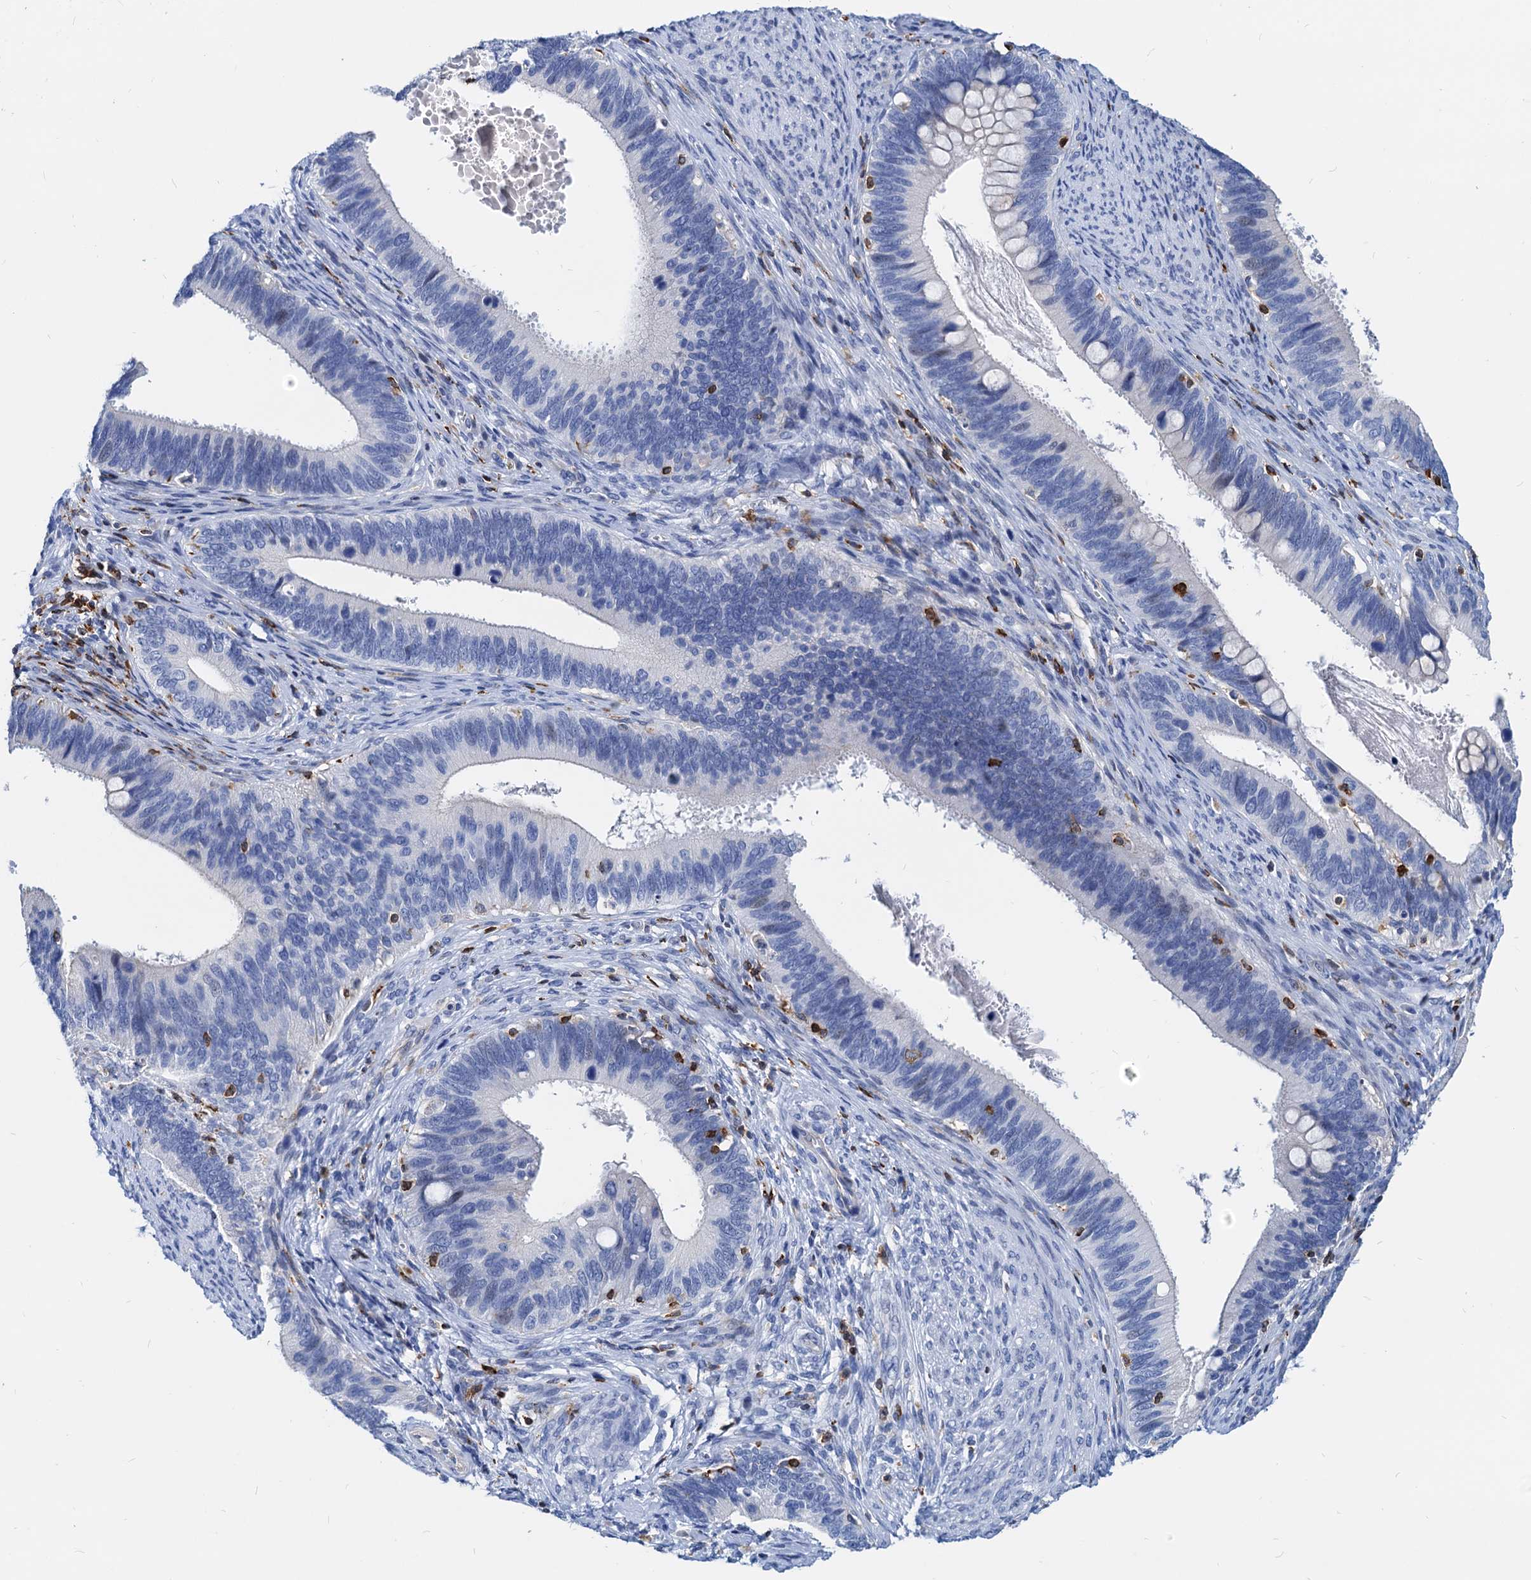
{"staining": {"intensity": "negative", "quantity": "none", "location": "none"}, "tissue": "cervical cancer", "cell_type": "Tumor cells", "image_type": "cancer", "snomed": [{"axis": "morphology", "description": "Adenocarcinoma, NOS"}, {"axis": "topography", "description": "Cervix"}], "caption": "Immunohistochemistry photomicrograph of neoplastic tissue: human cervical cancer (adenocarcinoma) stained with DAB displays no significant protein expression in tumor cells. (DAB (3,3'-diaminobenzidine) immunohistochemistry (IHC) visualized using brightfield microscopy, high magnification).", "gene": "LCP2", "patient": {"sex": "female", "age": 42}}